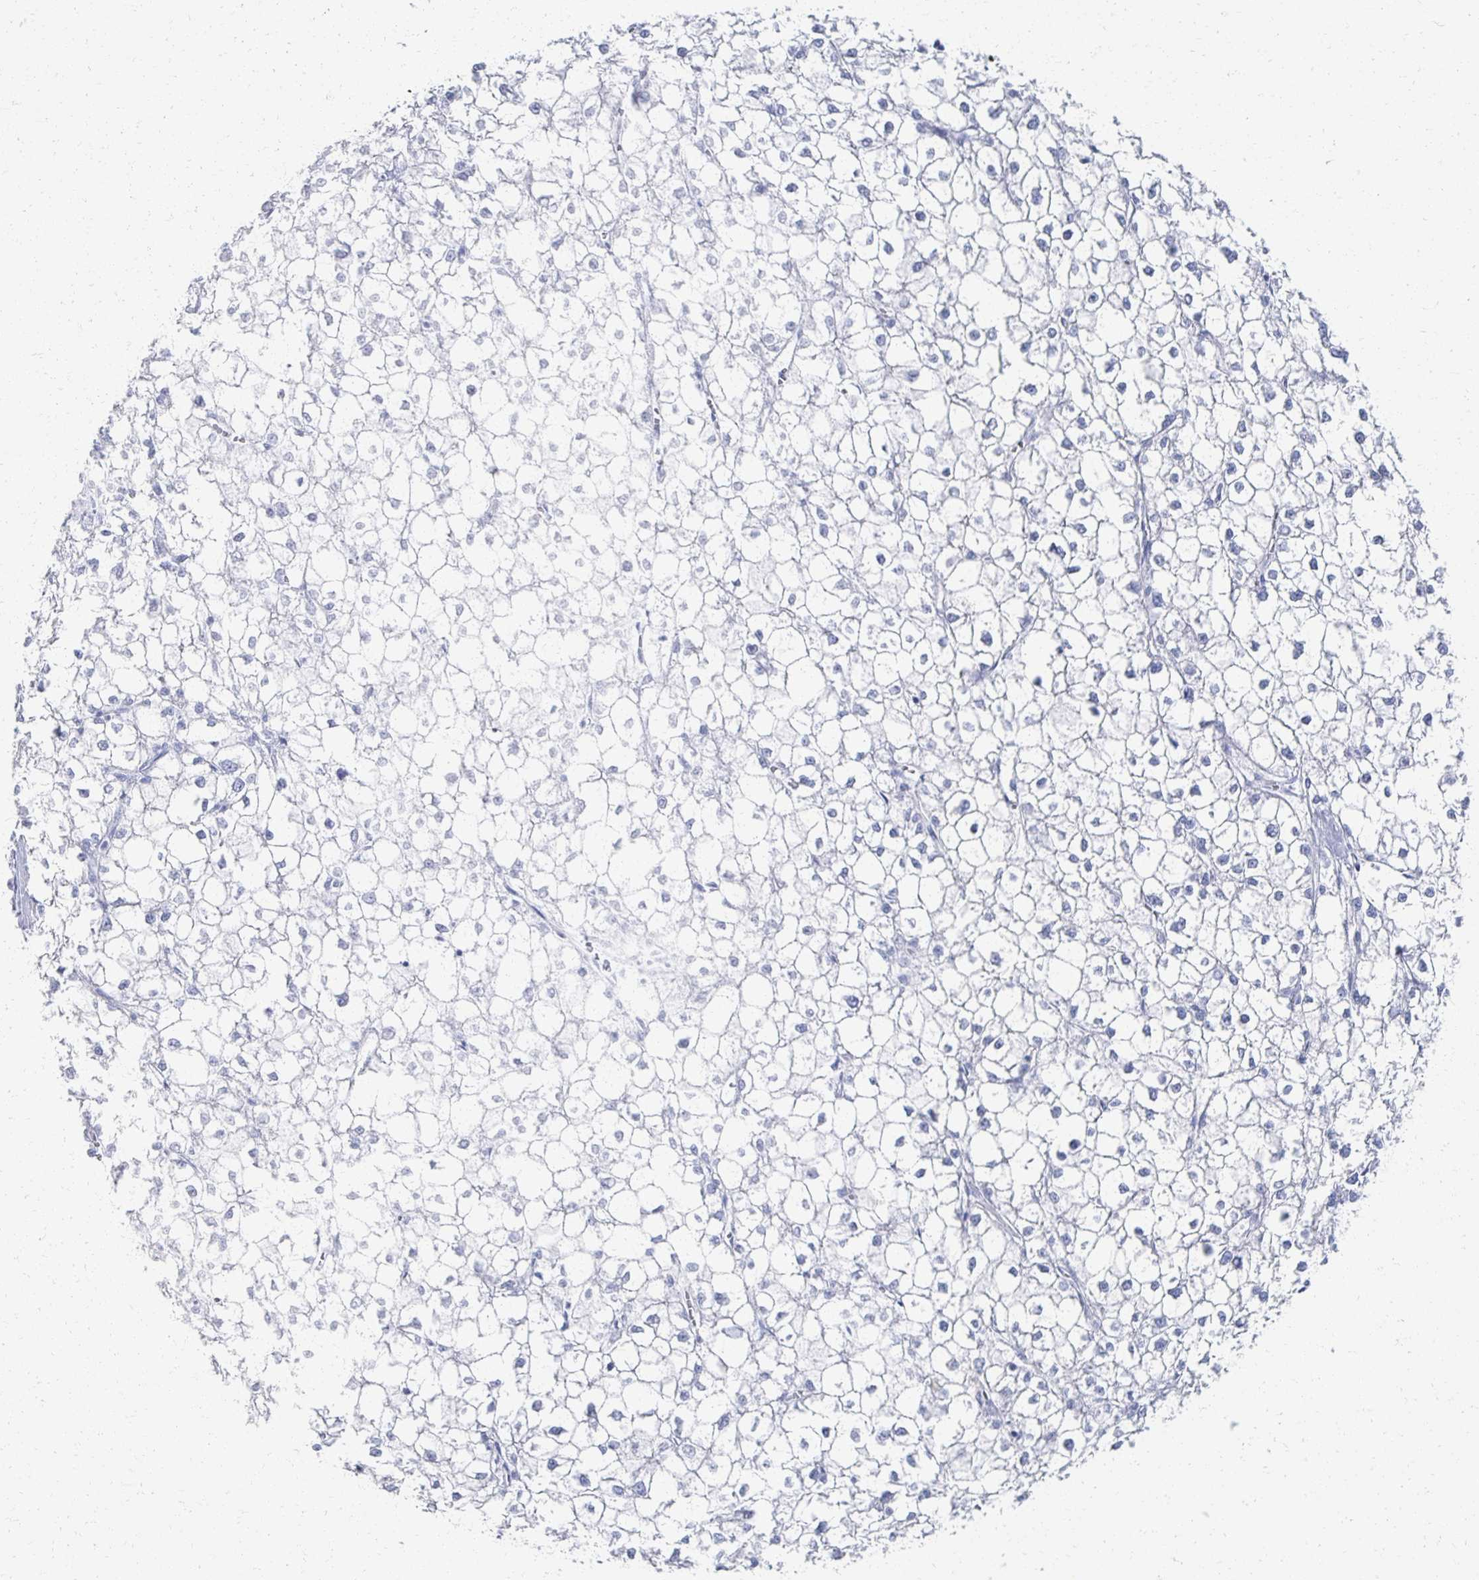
{"staining": {"intensity": "negative", "quantity": "none", "location": "none"}, "tissue": "liver cancer", "cell_type": "Tumor cells", "image_type": "cancer", "snomed": [{"axis": "morphology", "description": "Carcinoma, Hepatocellular, NOS"}, {"axis": "topography", "description": "Liver"}], "caption": "Tumor cells are negative for protein expression in human liver cancer (hepatocellular carcinoma).", "gene": "PRR20A", "patient": {"sex": "female", "age": 43}}